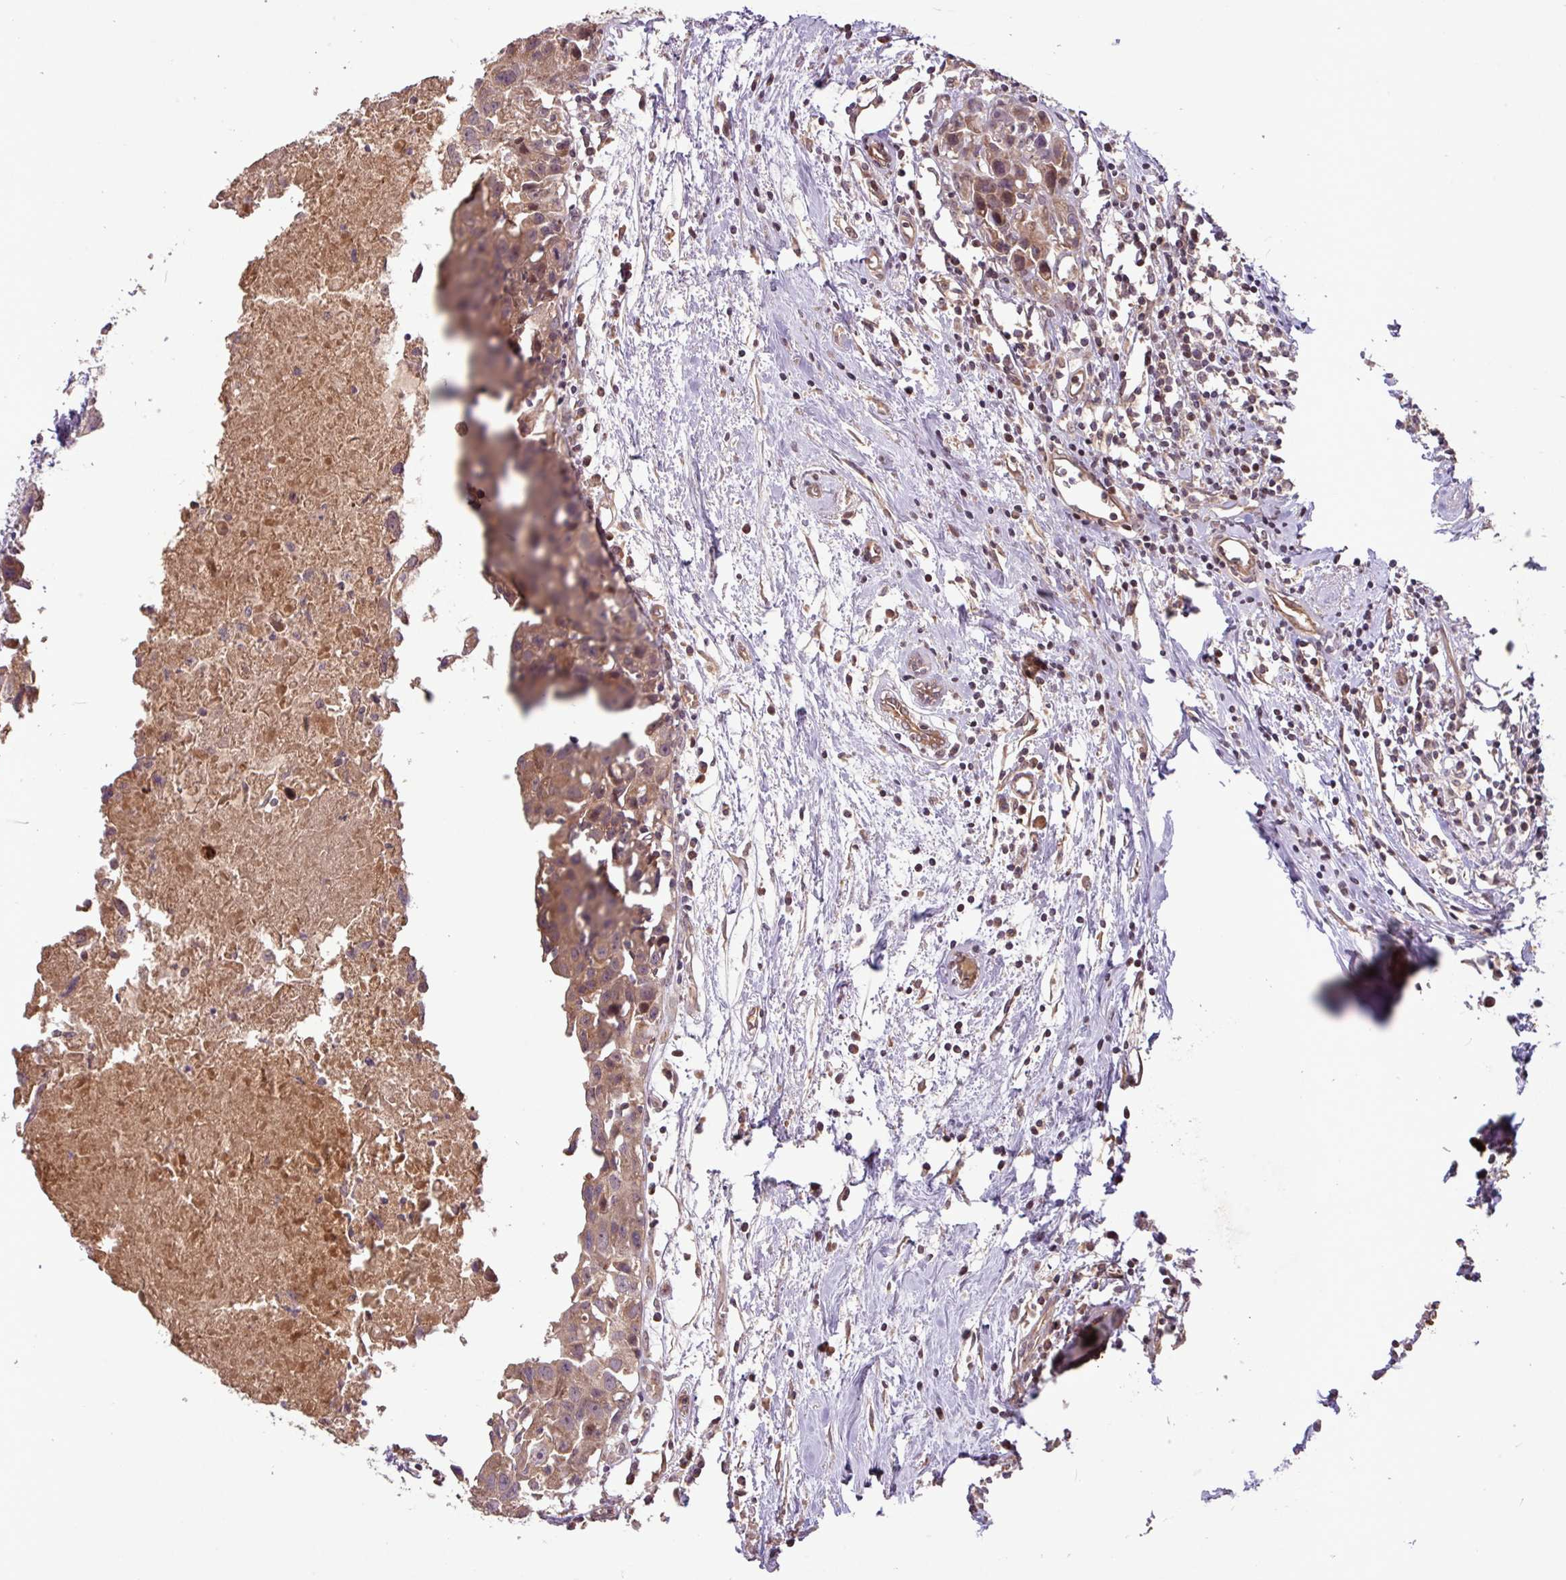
{"staining": {"intensity": "moderate", "quantity": ">75%", "location": "cytoplasmic/membranous,nuclear"}, "tissue": "breast cancer", "cell_type": "Tumor cells", "image_type": "cancer", "snomed": [{"axis": "morphology", "description": "Carcinoma, NOS"}, {"axis": "topography", "description": "Breast"}], "caption": "High-magnification brightfield microscopy of carcinoma (breast) stained with DAB (3,3'-diaminobenzidine) (brown) and counterstained with hematoxylin (blue). tumor cells exhibit moderate cytoplasmic/membranous and nuclear expression is present in about>75% of cells.", "gene": "YPEL3", "patient": {"sex": "female", "age": 60}}